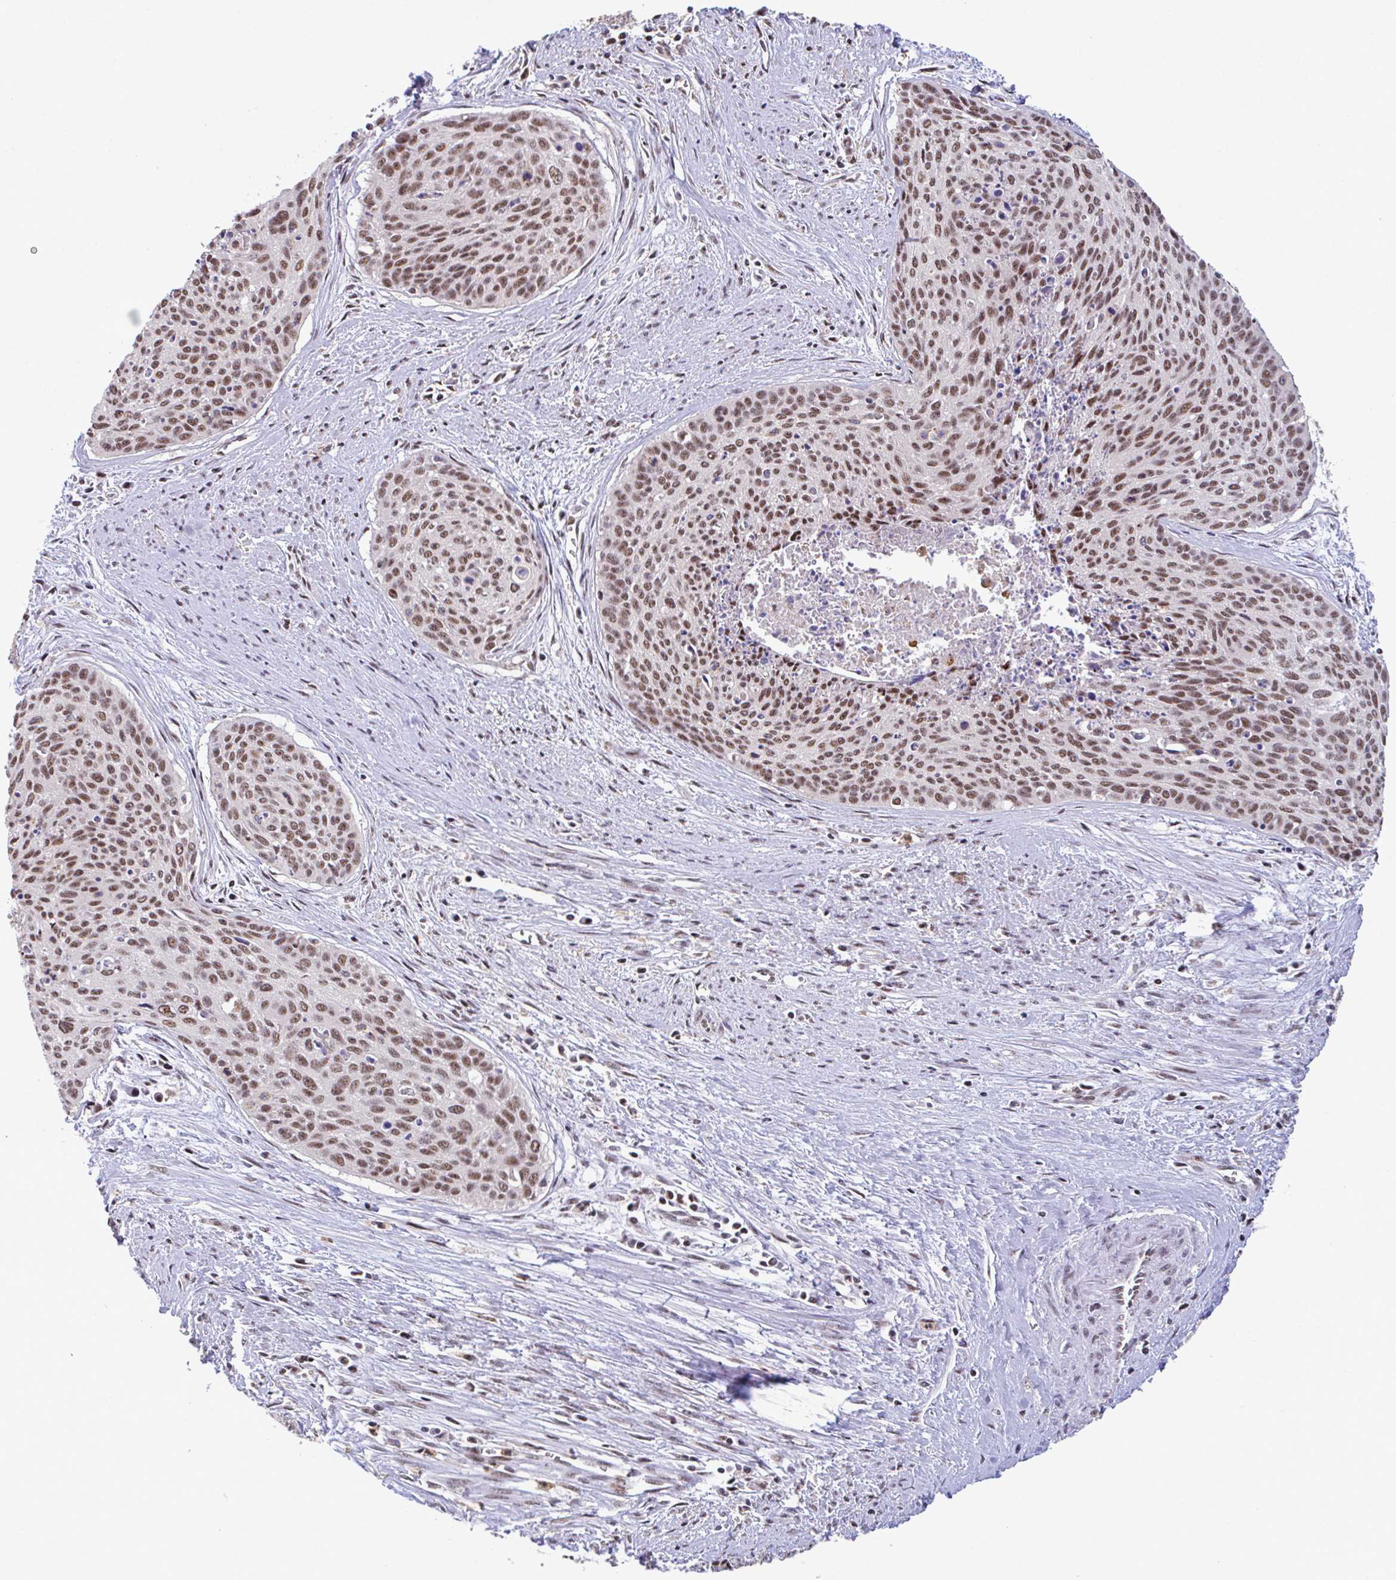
{"staining": {"intensity": "moderate", "quantity": ">75%", "location": "nuclear"}, "tissue": "cervical cancer", "cell_type": "Tumor cells", "image_type": "cancer", "snomed": [{"axis": "morphology", "description": "Squamous cell carcinoma, NOS"}, {"axis": "topography", "description": "Cervix"}], "caption": "Immunohistochemical staining of cervical cancer shows medium levels of moderate nuclear protein staining in approximately >75% of tumor cells. (Brightfield microscopy of DAB IHC at high magnification).", "gene": "OR6K3", "patient": {"sex": "female", "age": 55}}